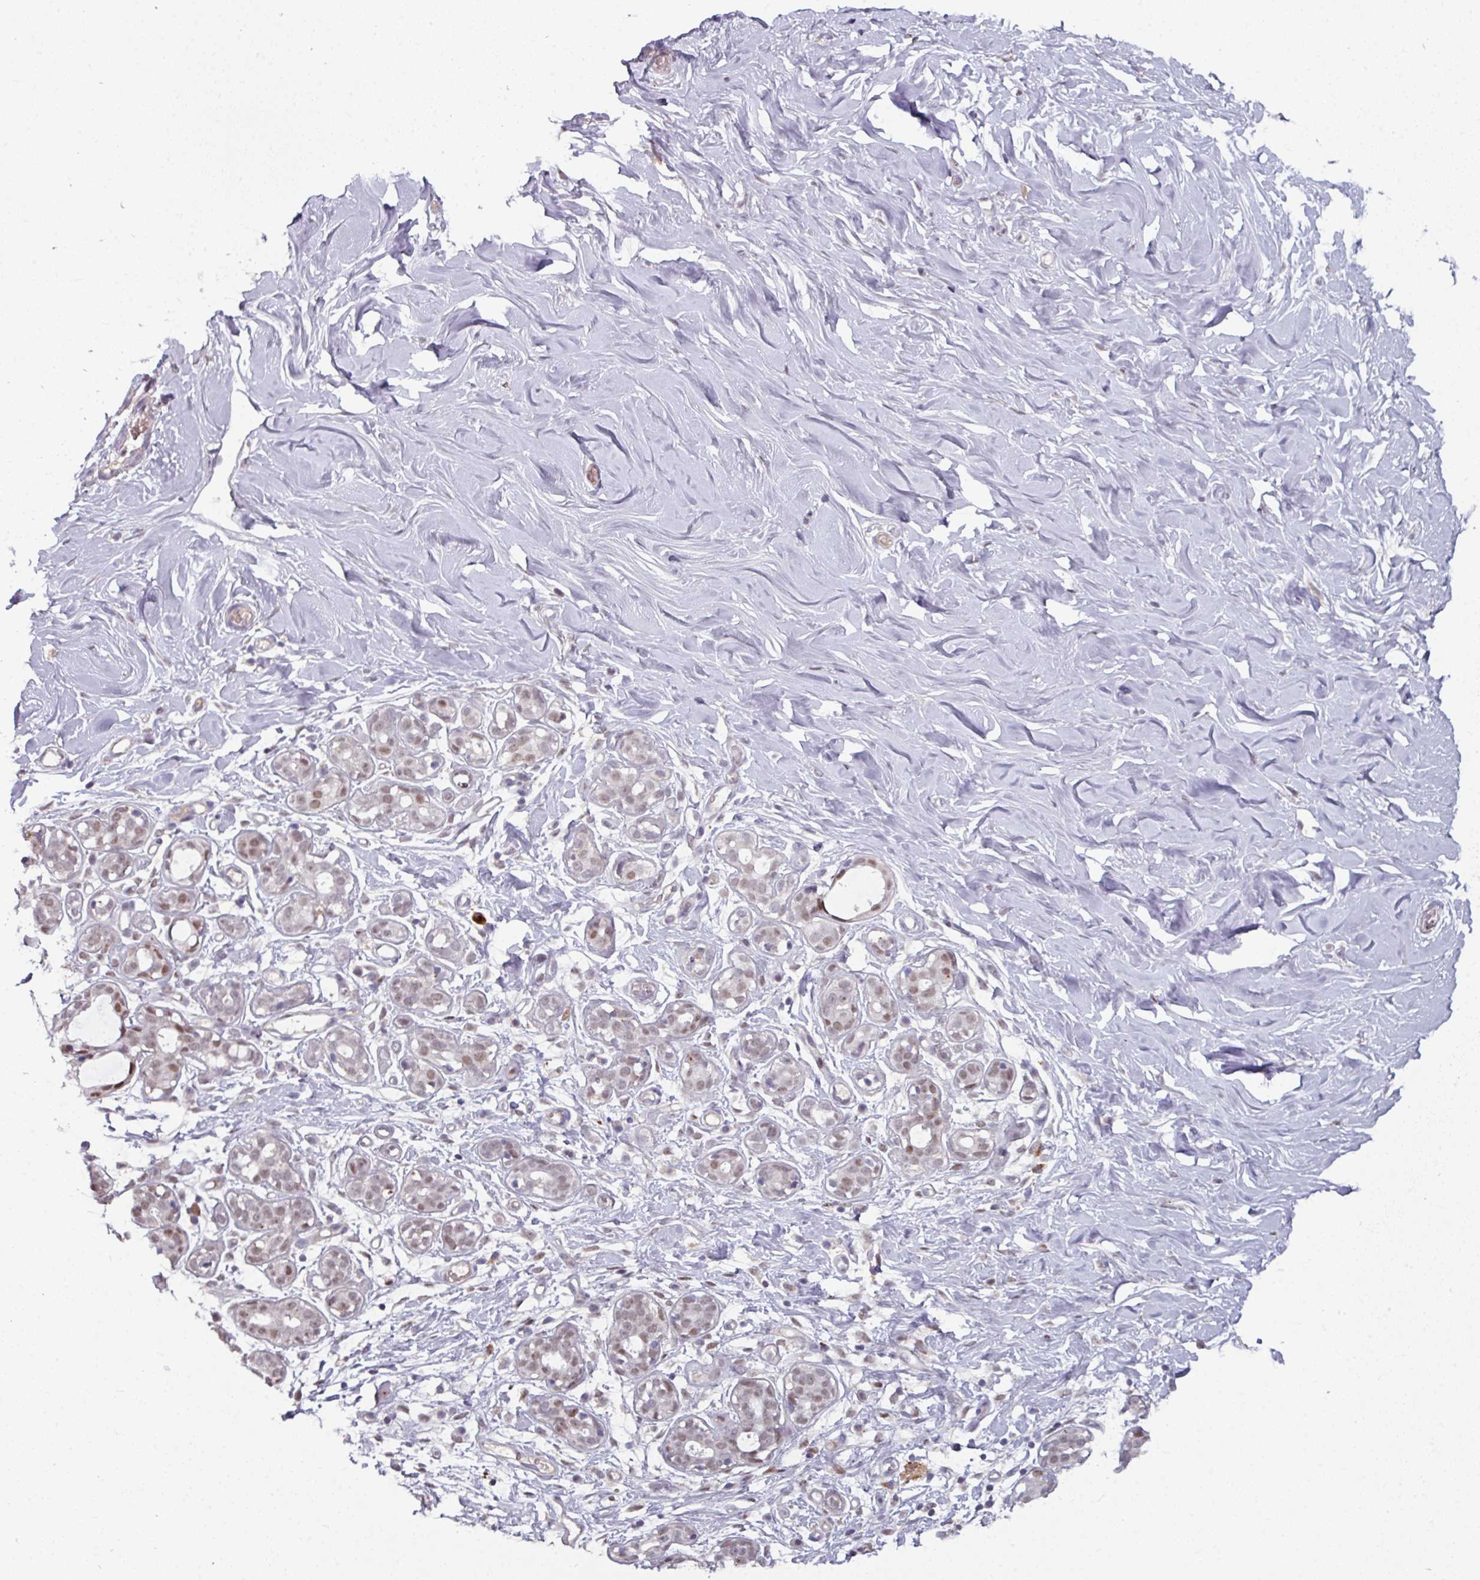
{"staining": {"intensity": "negative", "quantity": "none", "location": "none"}, "tissue": "breast", "cell_type": "Adipocytes", "image_type": "normal", "snomed": [{"axis": "morphology", "description": "Normal tissue, NOS"}, {"axis": "topography", "description": "Breast"}], "caption": "Human breast stained for a protein using immunohistochemistry demonstrates no staining in adipocytes.", "gene": "SWSAP1", "patient": {"sex": "female", "age": 27}}